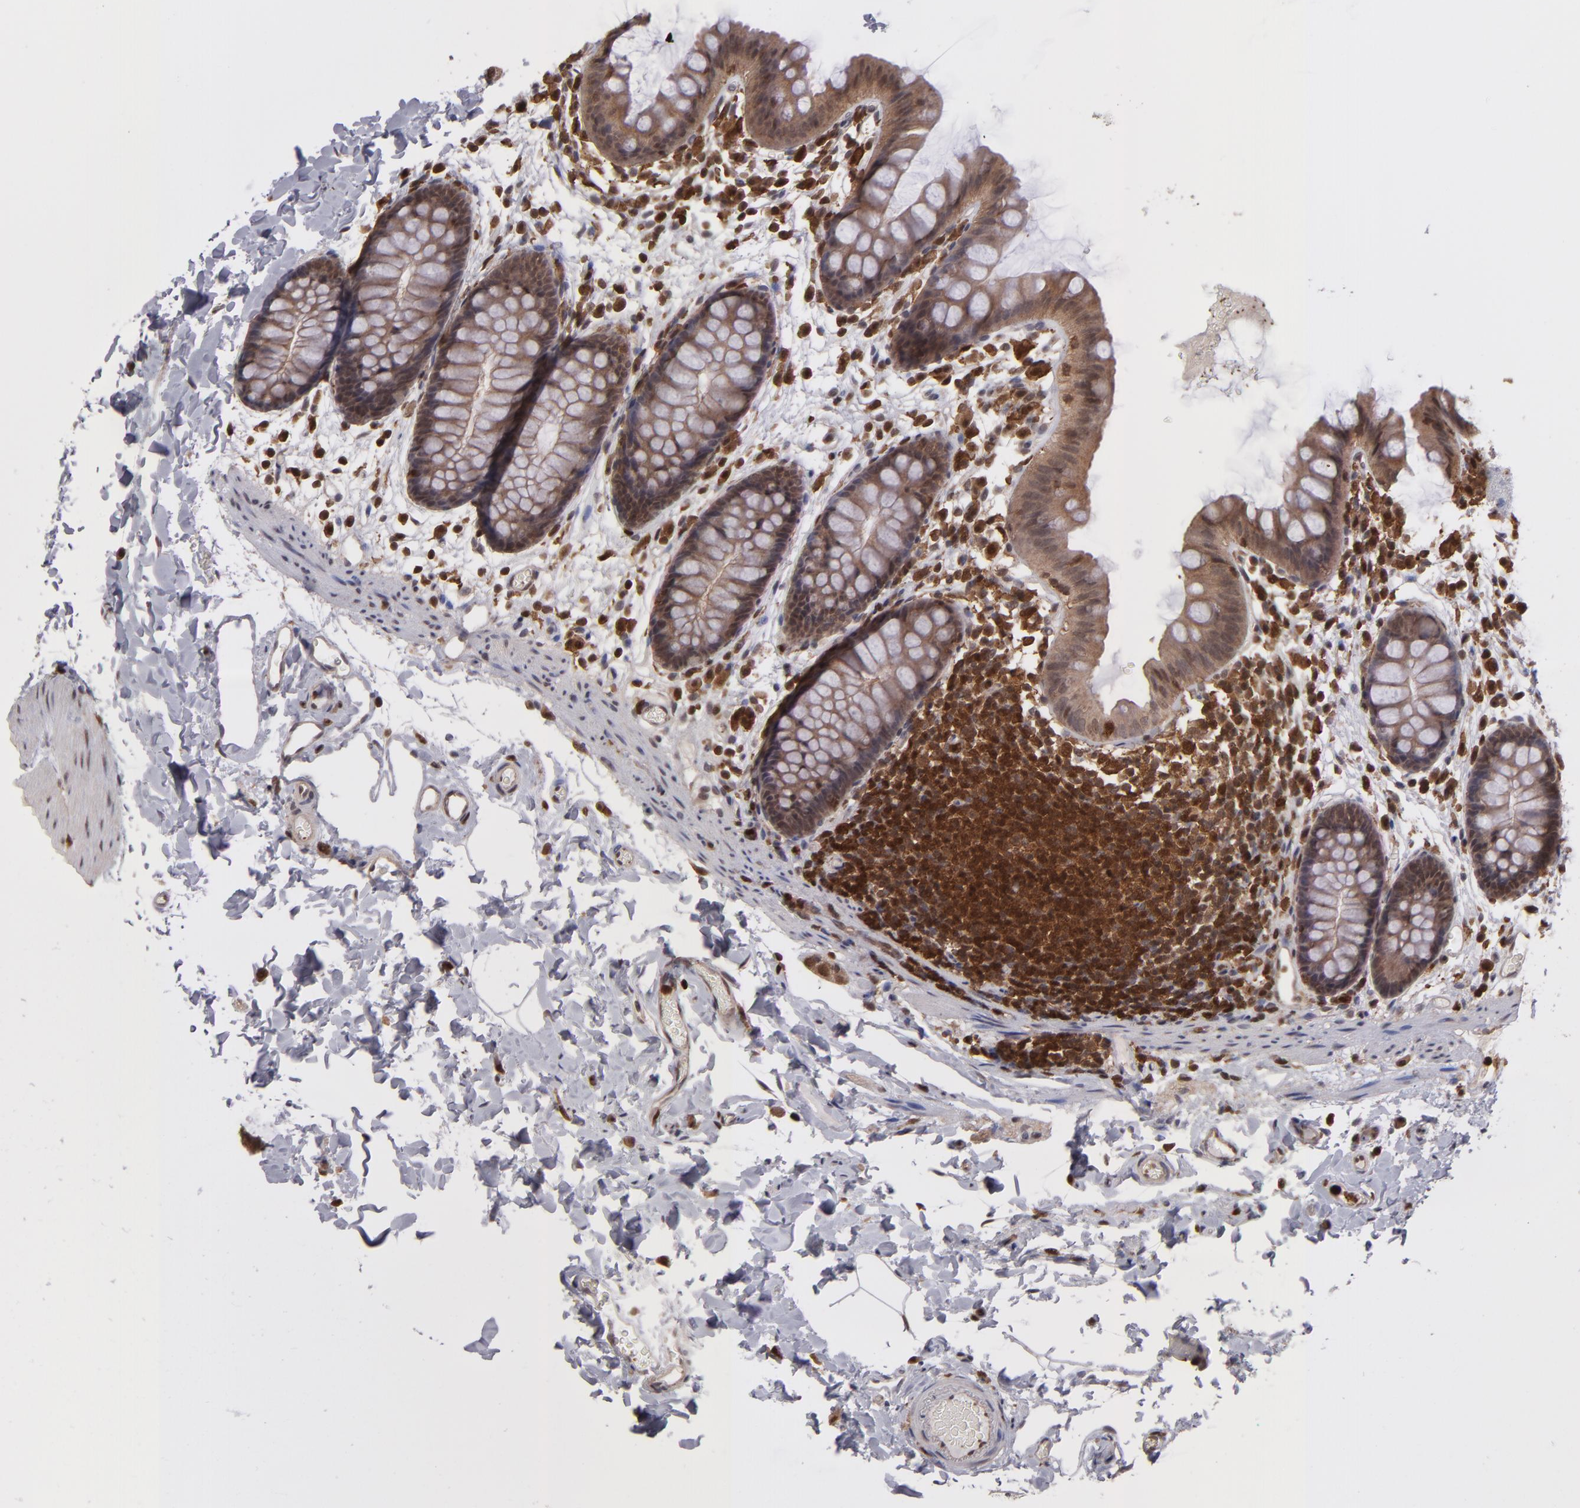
{"staining": {"intensity": "moderate", "quantity": ">75%", "location": "cytoplasmic/membranous,nuclear"}, "tissue": "colon", "cell_type": "Endothelial cells", "image_type": "normal", "snomed": [{"axis": "morphology", "description": "Normal tissue, NOS"}, {"axis": "topography", "description": "Smooth muscle"}, {"axis": "topography", "description": "Colon"}], "caption": "Human colon stained with a brown dye displays moderate cytoplasmic/membranous,nuclear positive positivity in about >75% of endothelial cells.", "gene": "GRB2", "patient": {"sex": "male", "age": 67}}